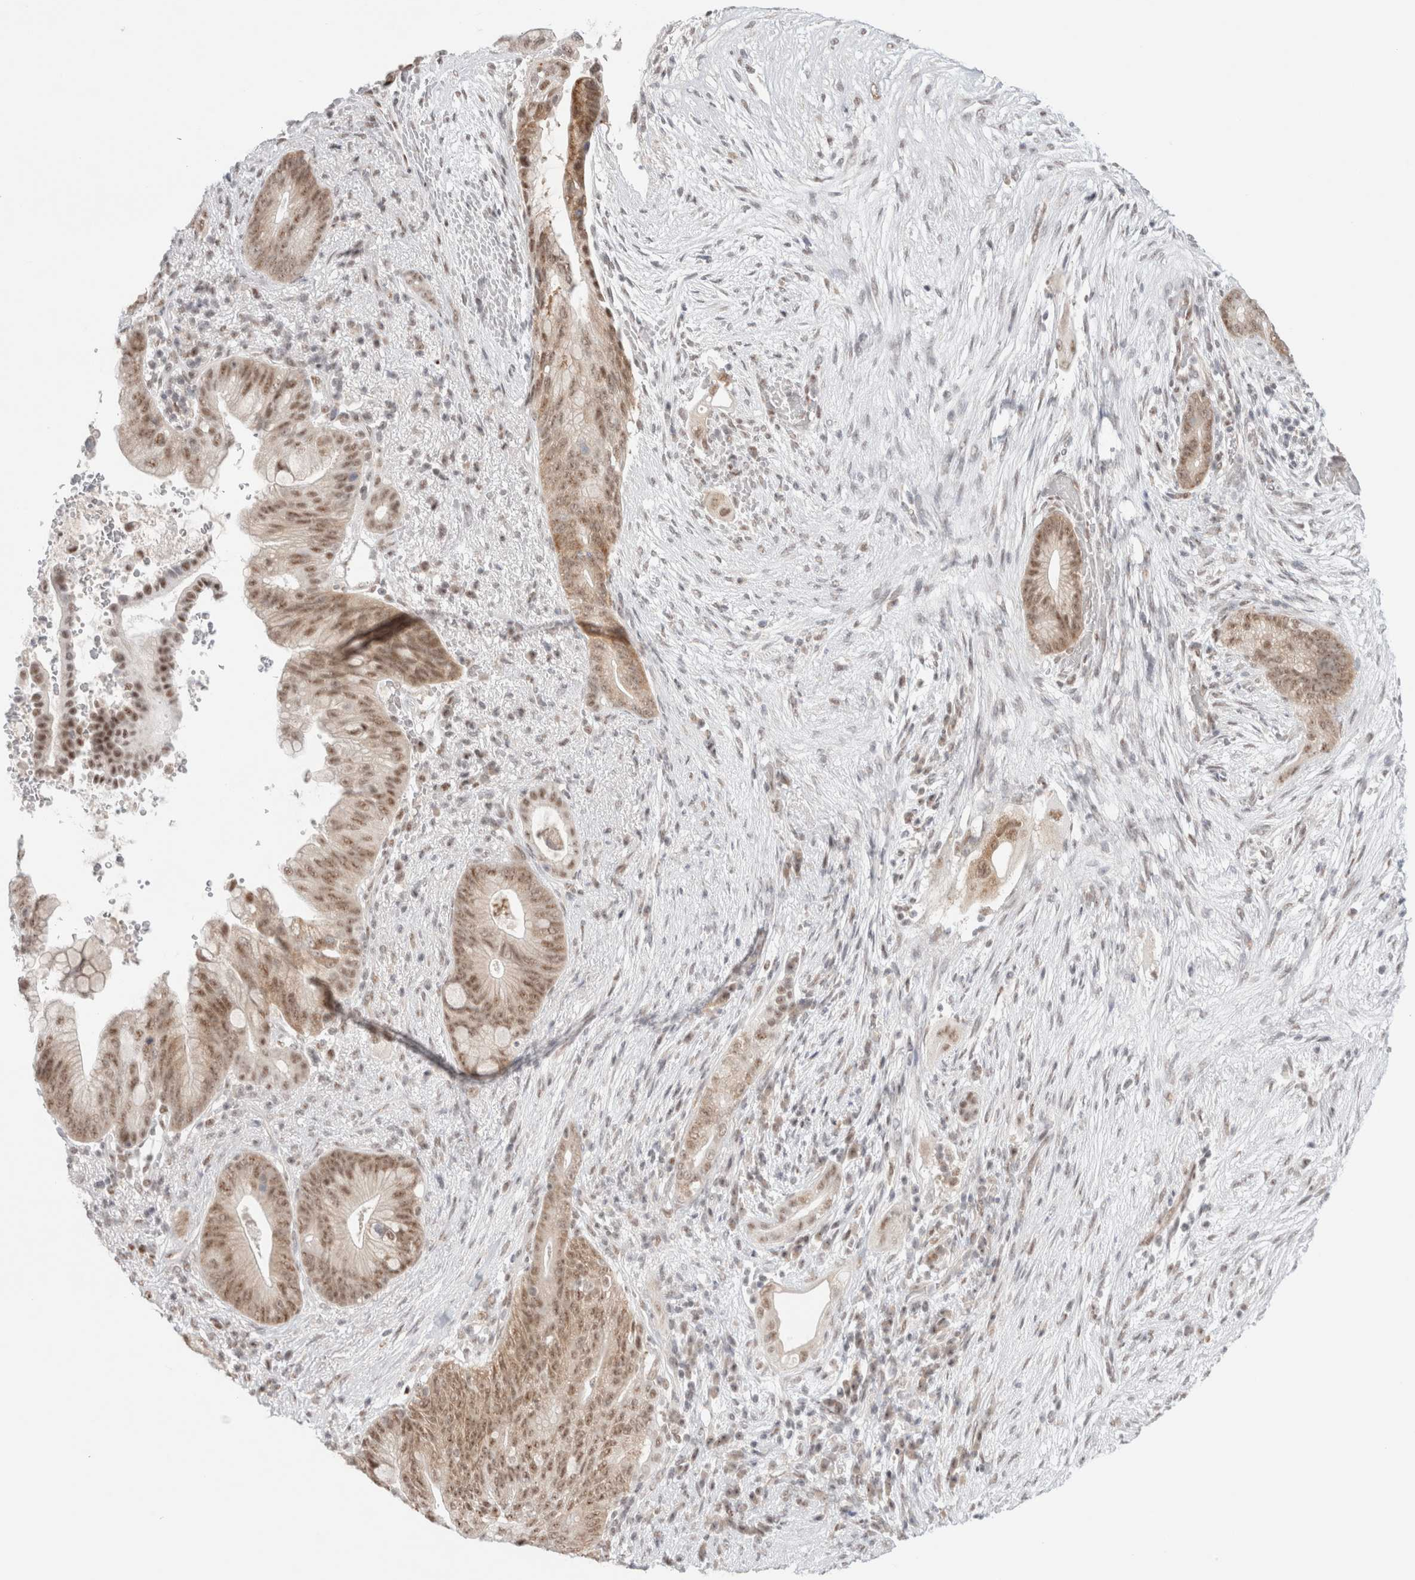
{"staining": {"intensity": "moderate", "quantity": ">75%", "location": "nuclear"}, "tissue": "pancreatic cancer", "cell_type": "Tumor cells", "image_type": "cancer", "snomed": [{"axis": "morphology", "description": "Adenocarcinoma, NOS"}, {"axis": "topography", "description": "Pancreas"}], "caption": "Human pancreatic cancer stained with a protein marker demonstrates moderate staining in tumor cells.", "gene": "TRMT12", "patient": {"sex": "male", "age": 53}}